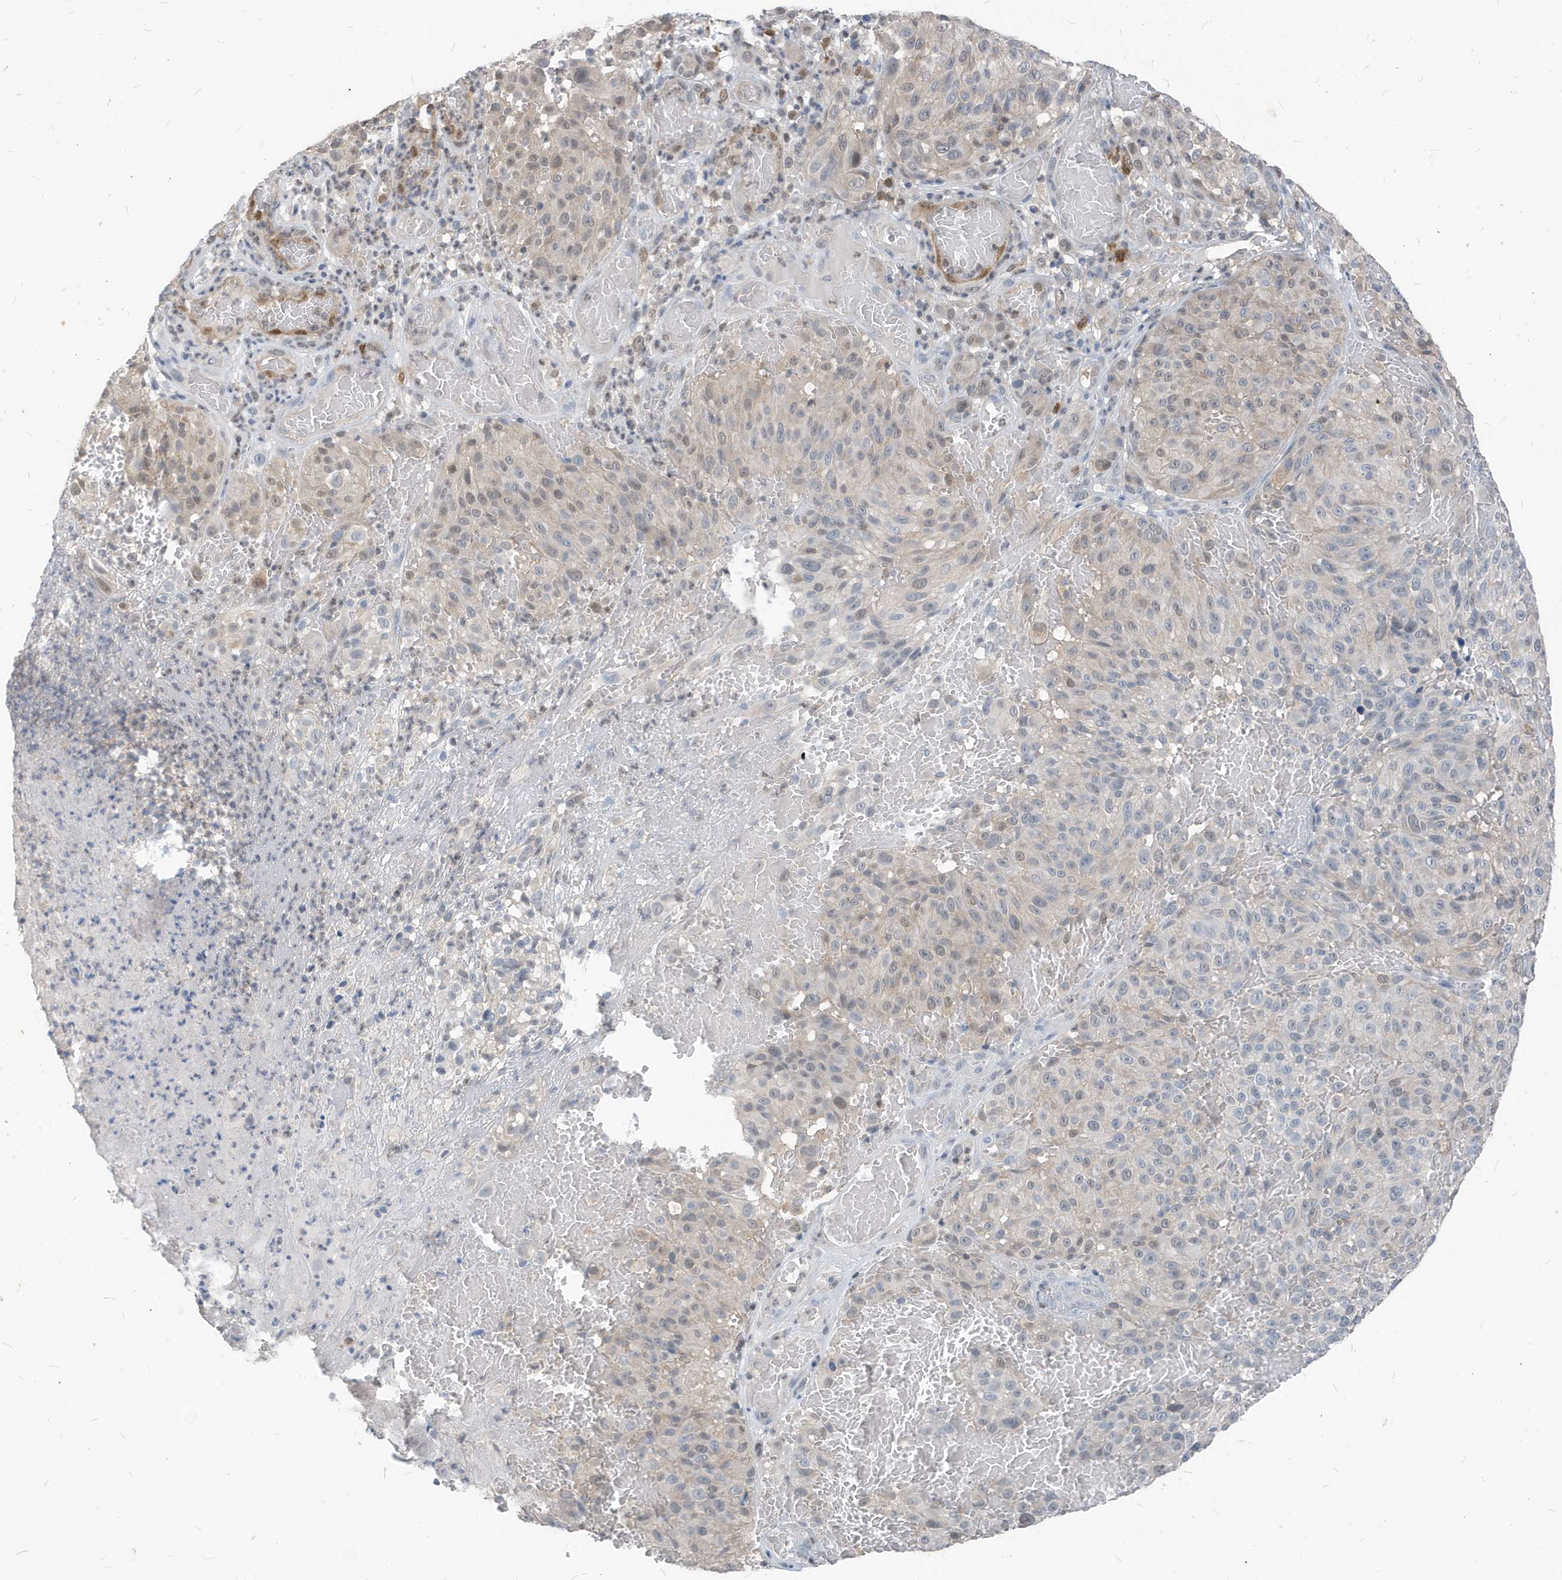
{"staining": {"intensity": "weak", "quantity": "<25%", "location": "nuclear"}, "tissue": "melanoma", "cell_type": "Tumor cells", "image_type": "cancer", "snomed": [{"axis": "morphology", "description": "Malignant melanoma, NOS"}, {"axis": "topography", "description": "Skin"}], "caption": "The IHC photomicrograph has no significant staining in tumor cells of malignant melanoma tissue.", "gene": "NCOA7", "patient": {"sex": "male", "age": 83}}